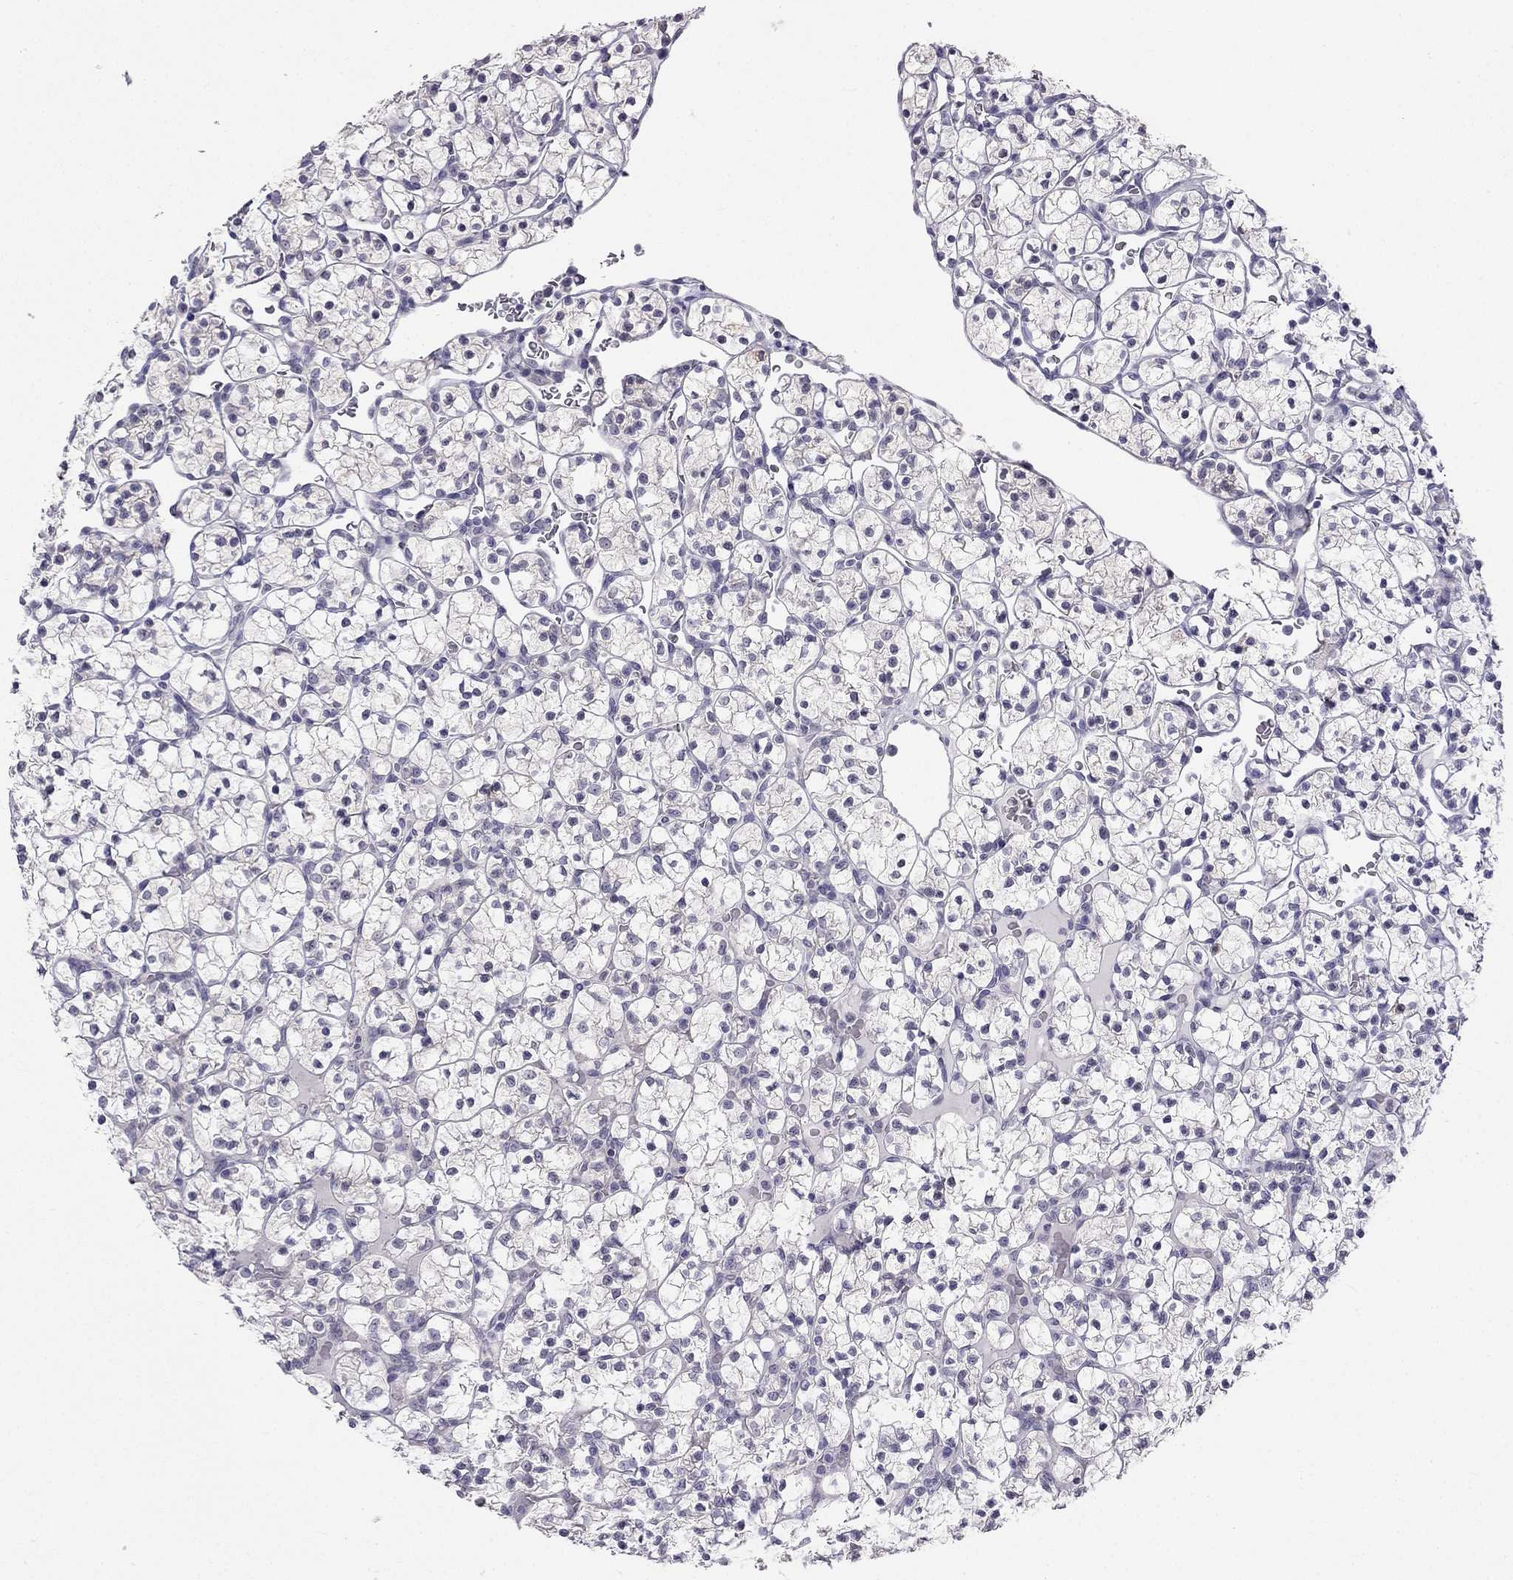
{"staining": {"intensity": "negative", "quantity": "none", "location": "none"}, "tissue": "renal cancer", "cell_type": "Tumor cells", "image_type": "cancer", "snomed": [{"axis": "morphology", "description": "Adenocarcinoma, NOS"}, {"axis": "topography", "description": "Kidney"}], "caption": "Immunohistochemistry (IHC) histopathology image of renal cancer stained for a protein (brown), which demonstrates no expression in tumor cells.", "gene": "C16orf89", "patient": {"sex": "female", "age": 89}}